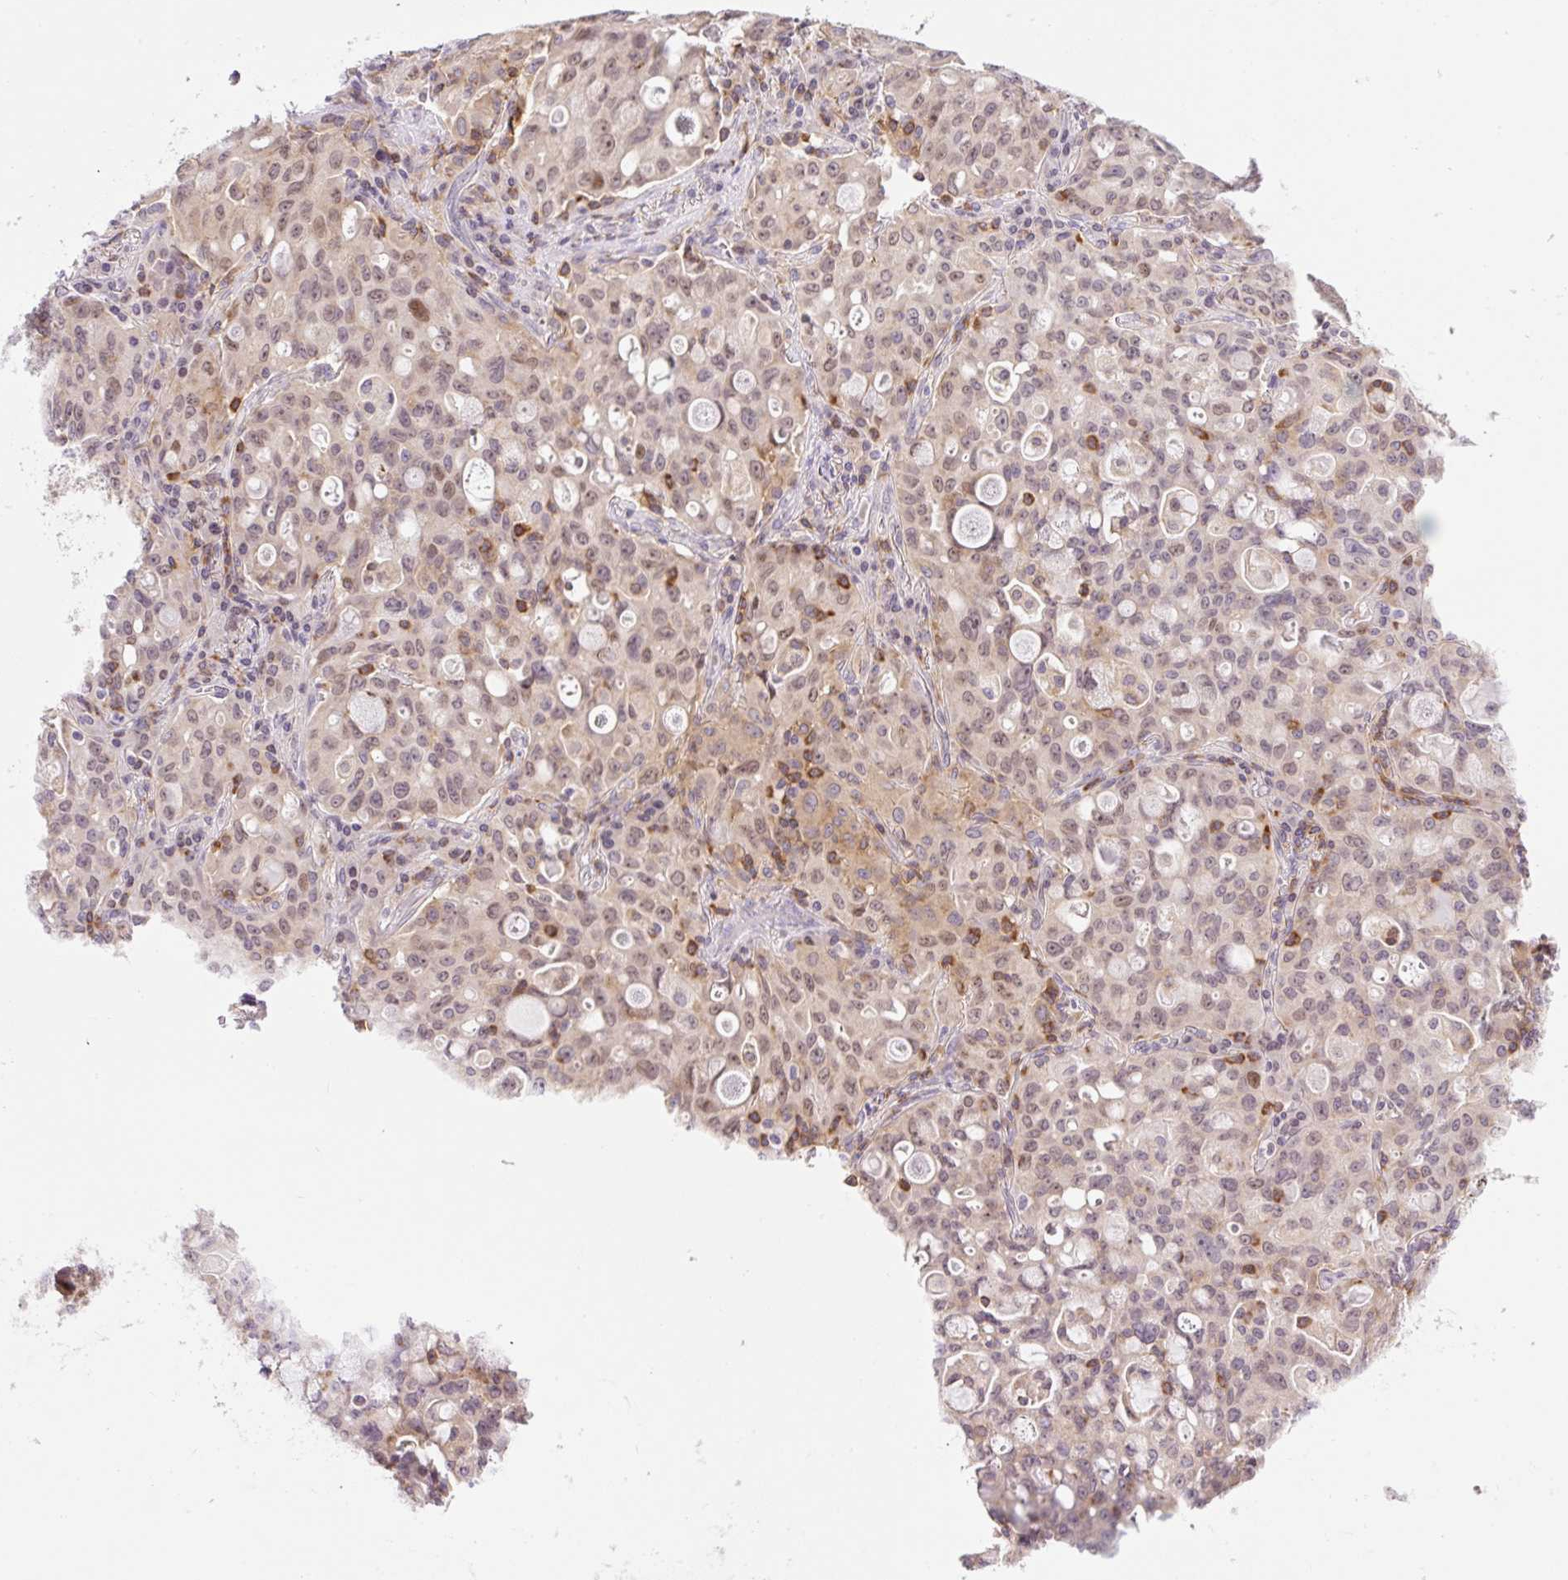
{"staining": {"intensity": "weak", "quantity": ">75%", "location": "cytoplasmic/membranous,nuclear"}, "tissue": "lung cancer", "cell_type": "Tumor cells", "image_type": "cancer", "snomed": [{"axis": "morphology", "description": "Adenocarcinoma, NOS"}, {"axis": "topography", "description": "Lung"}], "caption": "Tumor cells exhibit weak cytoplasmic/membranous and nuclear staining in approximately >75% of cells in lung cancer (adenocarcinoma).", "gene": "CARD11", "patient": {"sex": "female", "age": 44}}